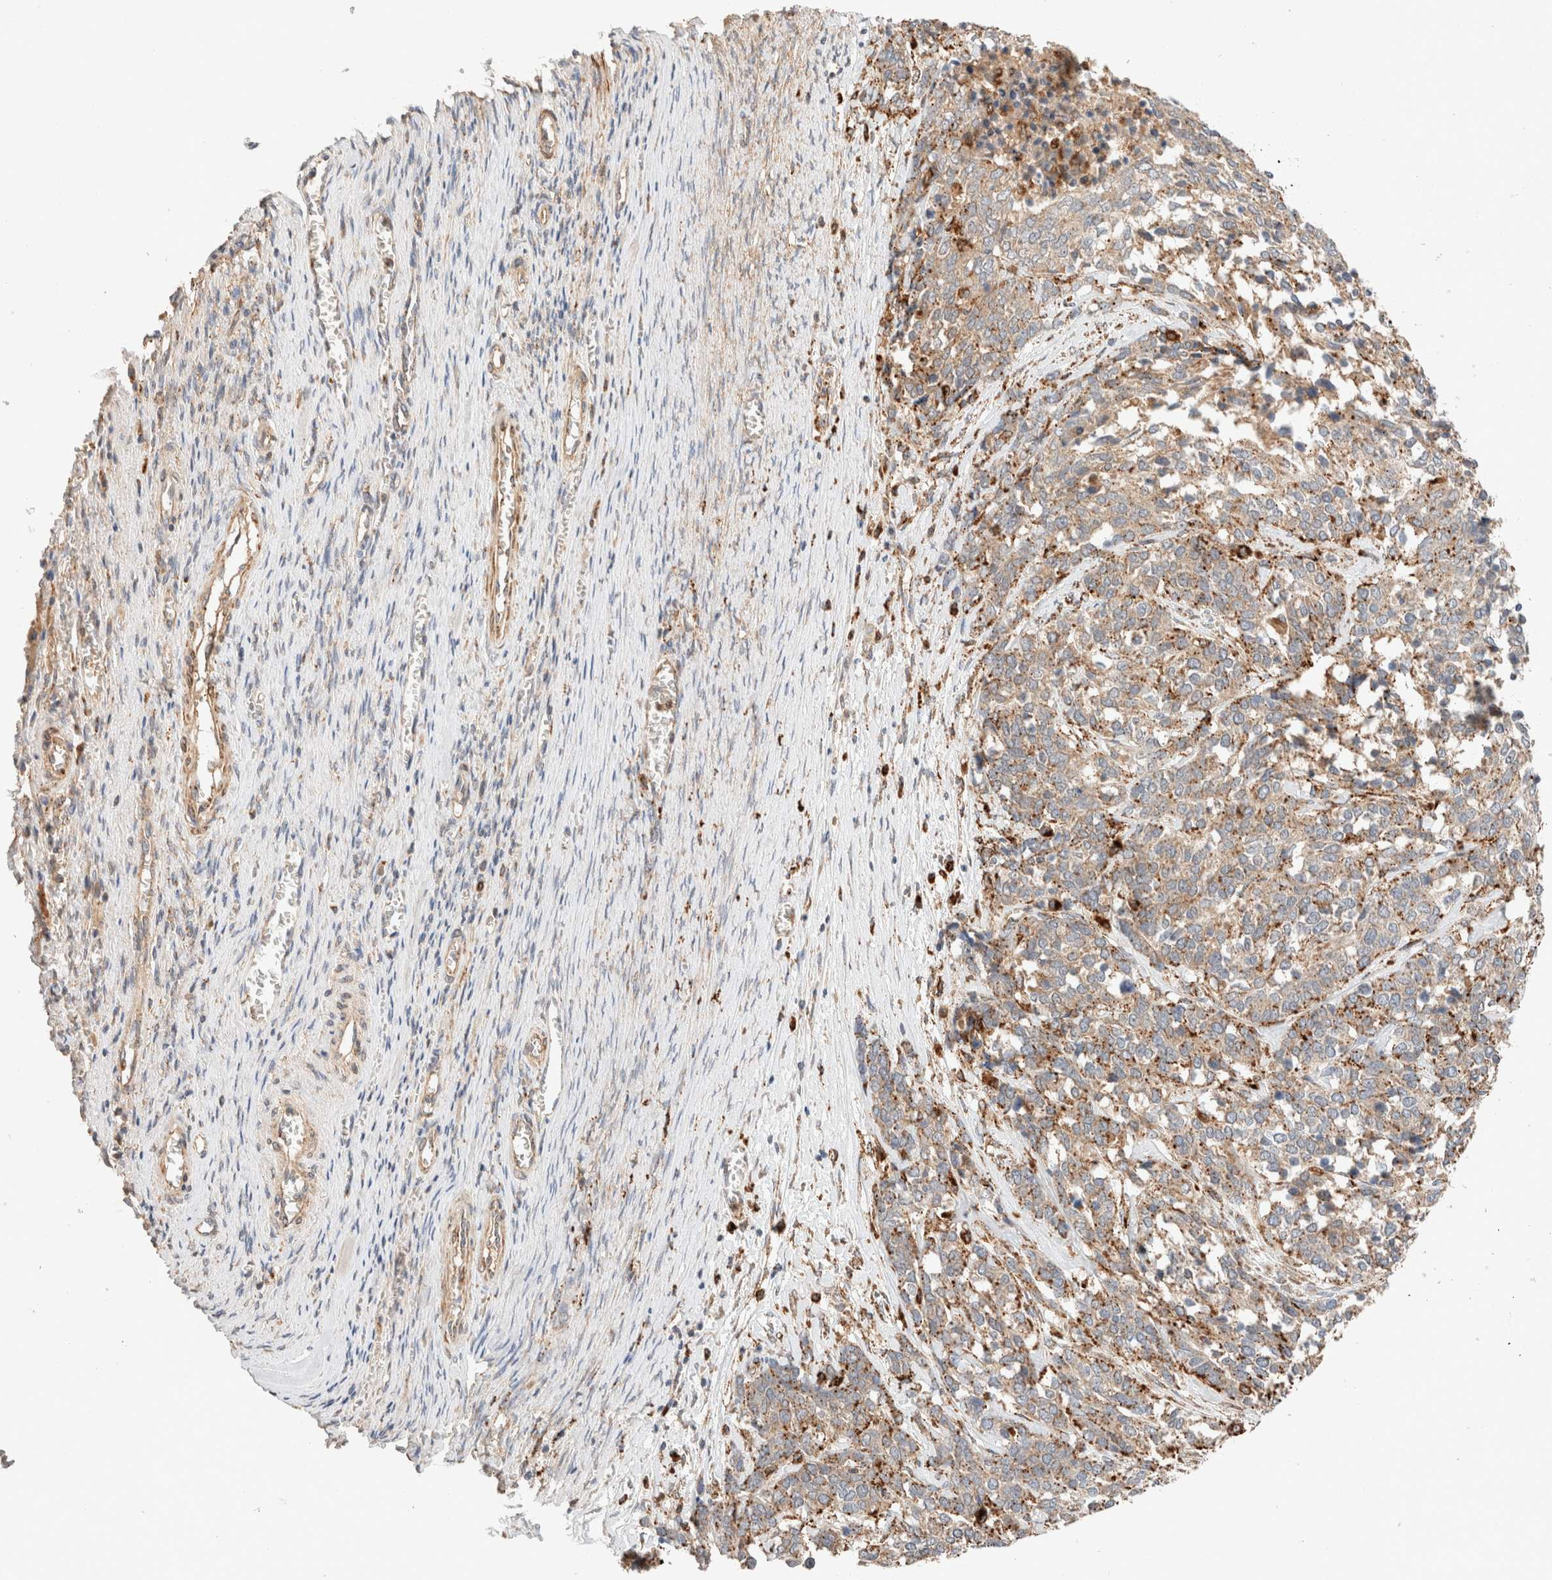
{"staining": {"intensity": "weak", "quantity": ">75%", "location": "cytoplasmic/membranous"}, "tissue": "ovarian cancer", "cell_type": "Tumor cells", "image_type": "cancer", "snomed": [{"axis": "morphology", "description": "Cystadenocarcinoma, serous, NOS"}, {"axis": "topography", "description": "Ovary"}], "caption": "Immunohistochemistry (DAB (3,3'-diaminobenzidine)) staining of human ovarian cancer demonstrates weak cytoplasmic/membranous protein staining in approximately >75% of tumor cells. (DAB (3,3'-diaminobenzidine) IHC, brown staining for protein, blue staining for nuclei).", "gene": "RABEPK", "patient": {"sex": "female", "age": 44}}